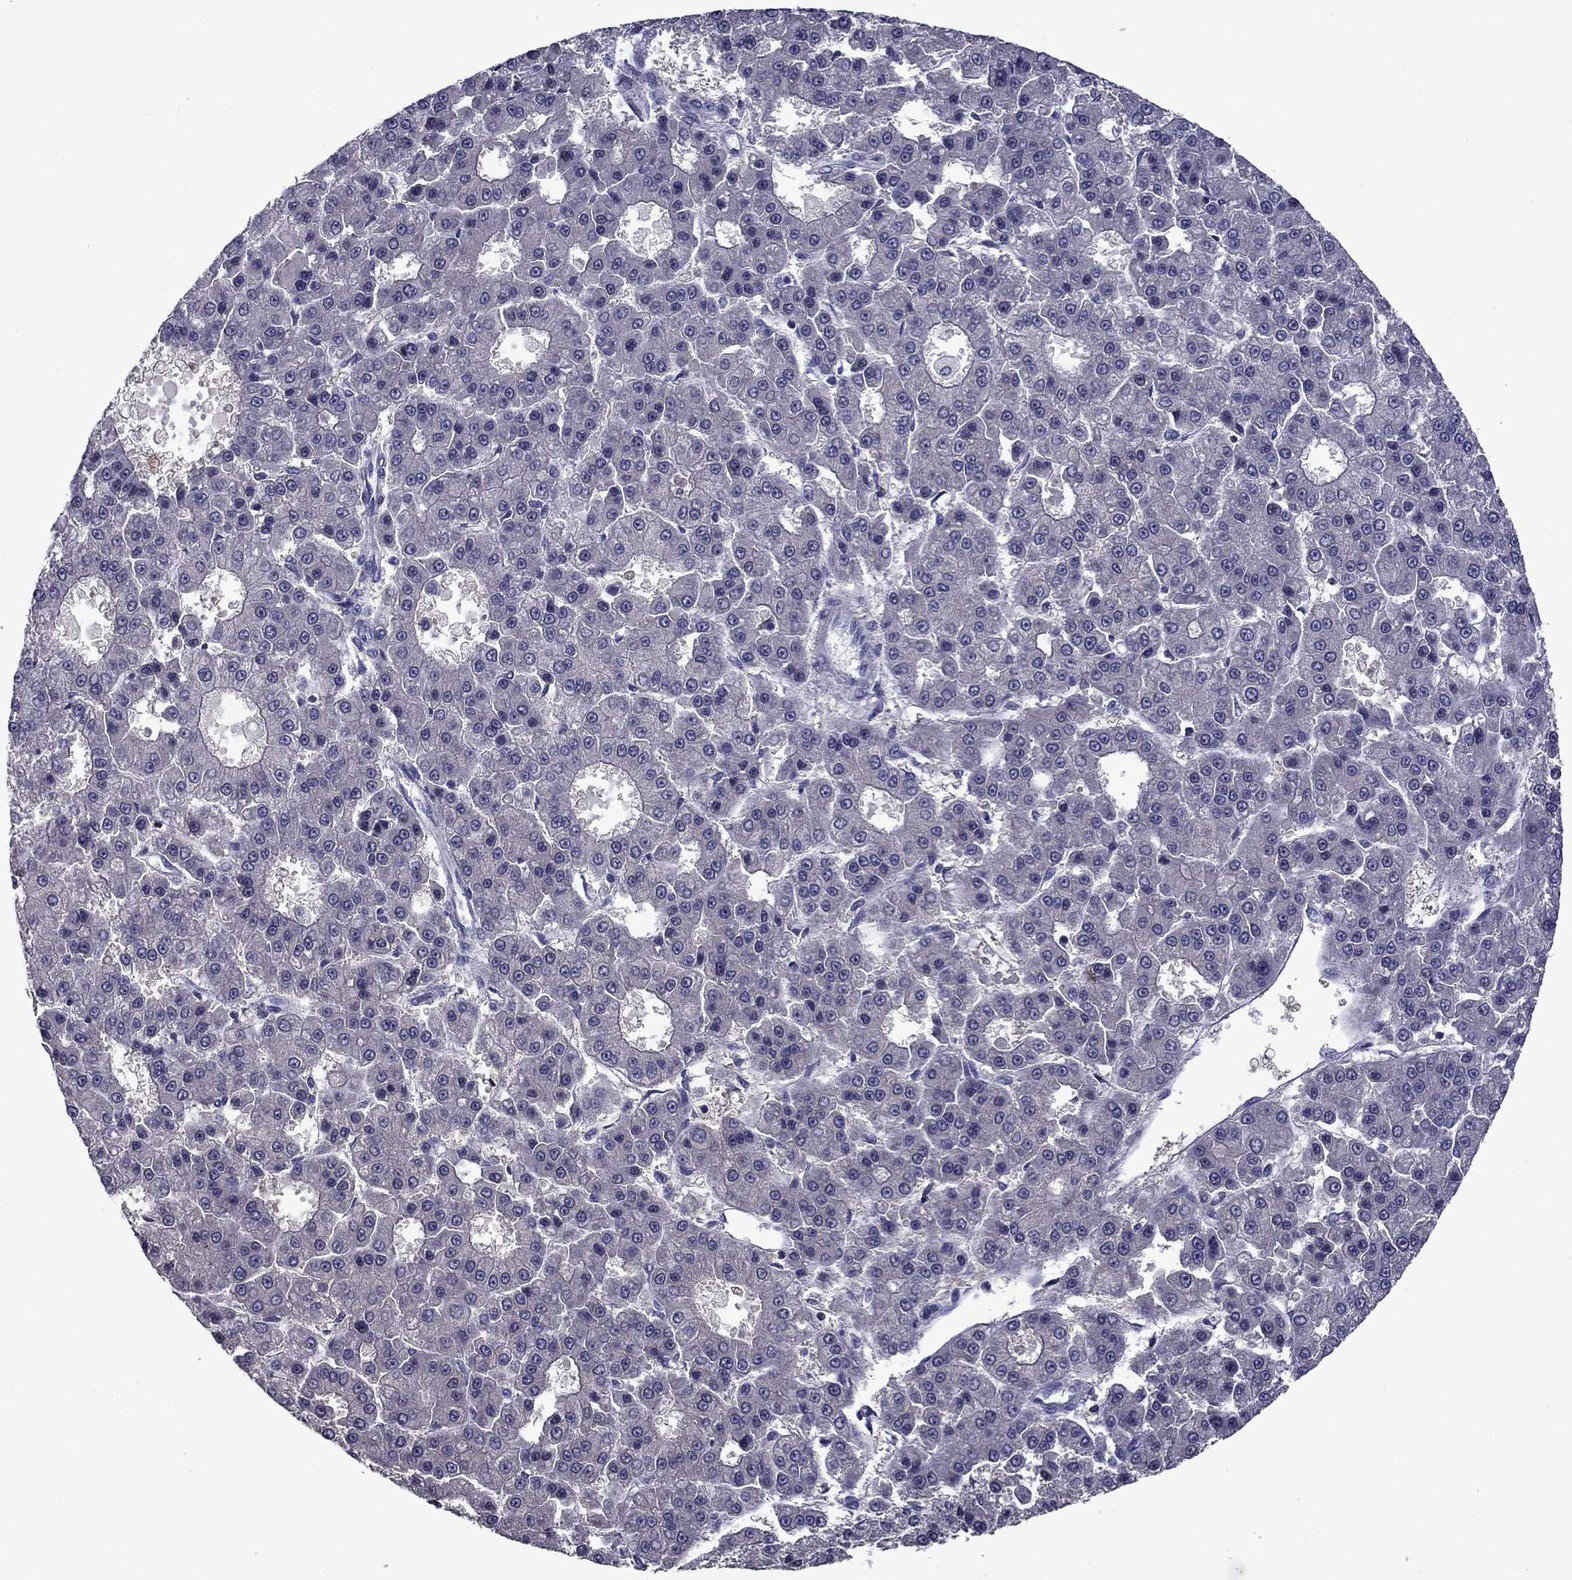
{"staining": {"intensity": "negative", "quantity": "none", "location": "none"}, "tissue": "liver cancer", "cell_type": "Tumor cells", "image_type": "cancer", "snomed": [{"axis": "morphology", "description": "Carcinoma, Hepatocellular, NOS"}, {"axis": "topography", "description": "Liver"}], "caption": "IHC of liver hepatocellular carcinoma reveals no expression in tumor cells.", "gene": "SNTA1", "patient": {"sex": "male", "age": 70}}